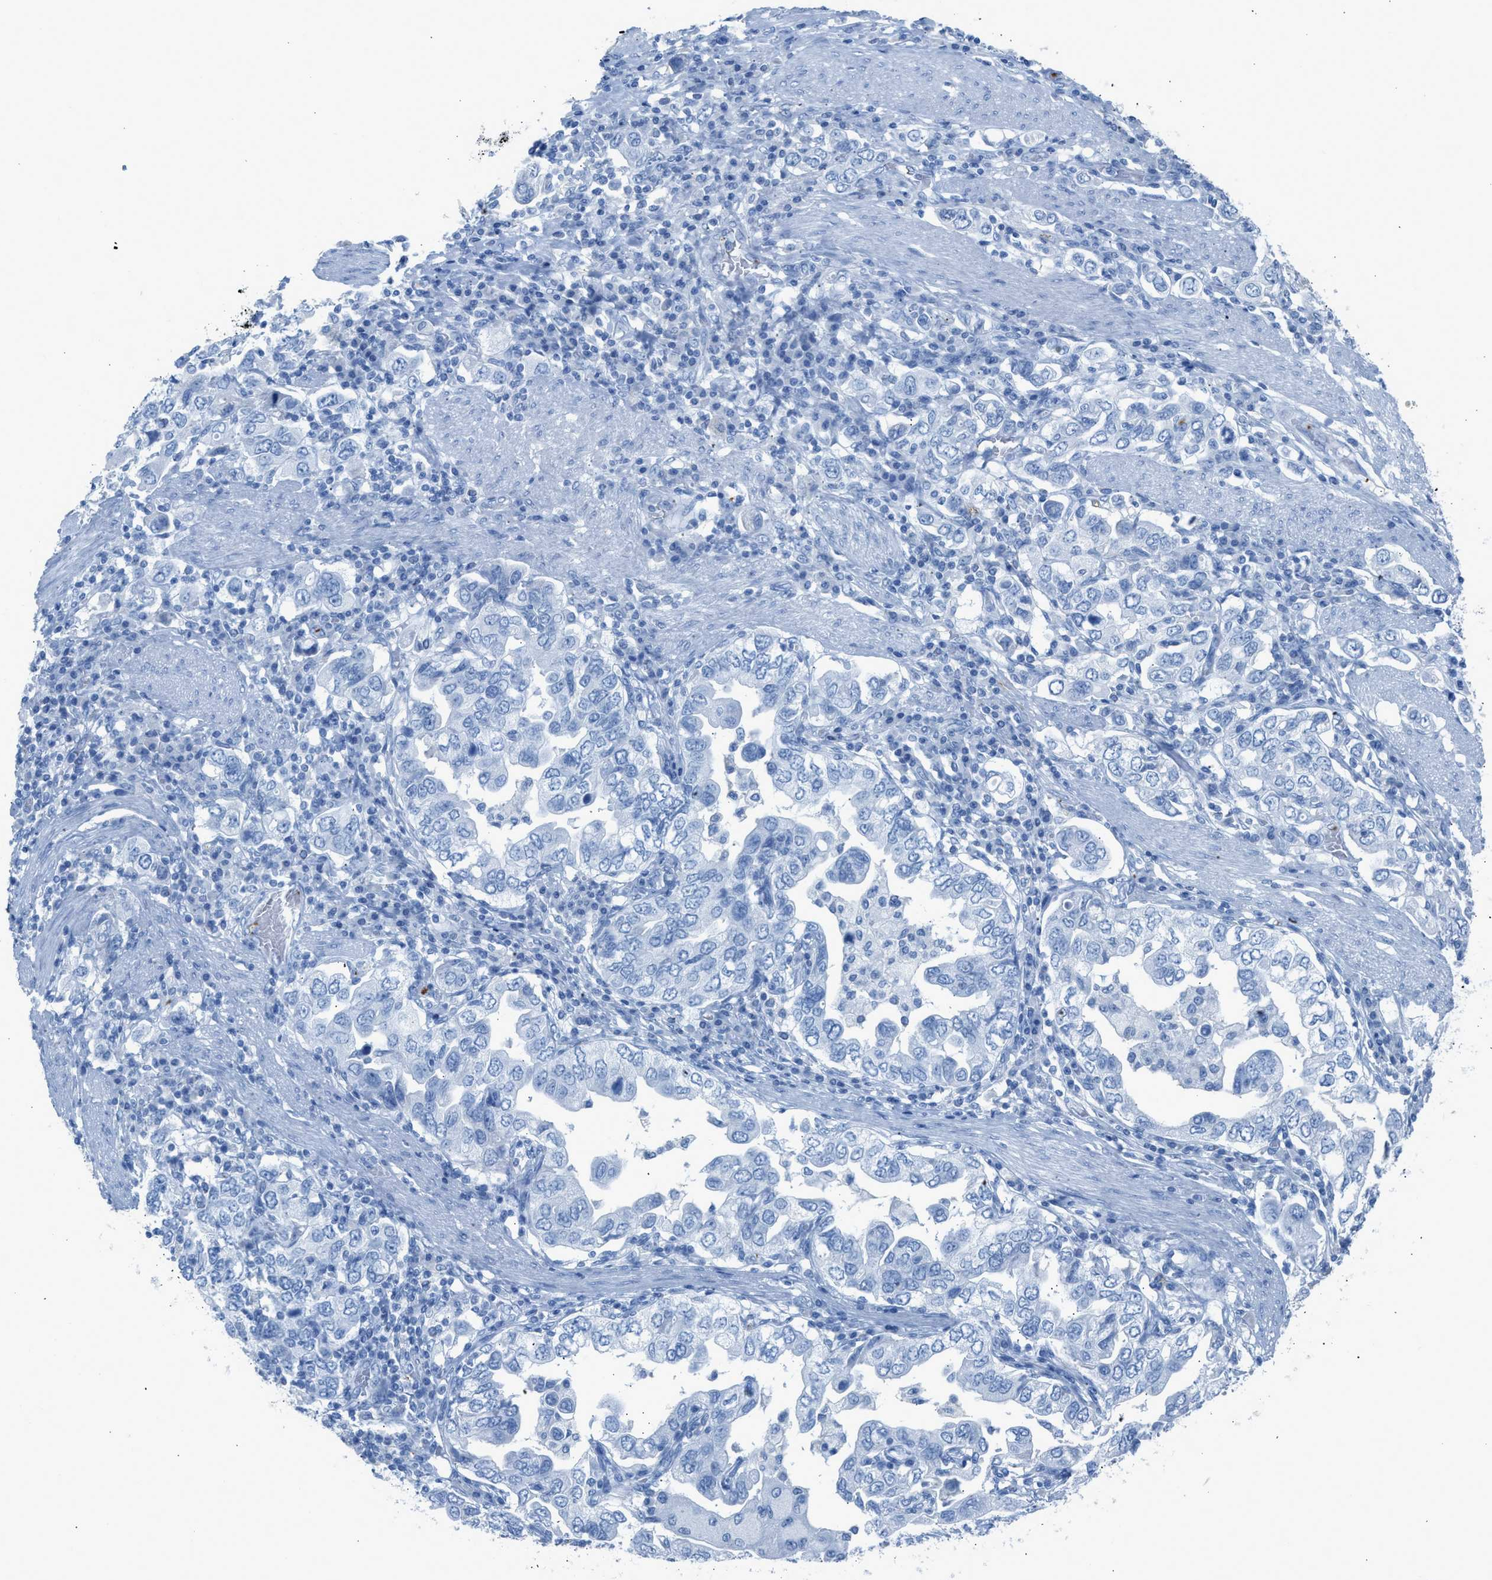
{"staining": {"intensity": "negative", "quantity": "none", "location": "none"}, "tissue": "stomach cancer", "cell_type": "Tumor cells", "image_type": "cancer", "snomed": [{"axis": "morphology", "description": "Adenocarcinoma, NOS"}, {"axis": "topography", "description": "Stomach, upper"}], "caption": "IHC image of human stomach cancer (adenocarcinoma) stained for a protein (brown), which exhibits no expression in tumor cells.", "gene": "FAIM2", "patient": {"sex": "male", "age": 62}}